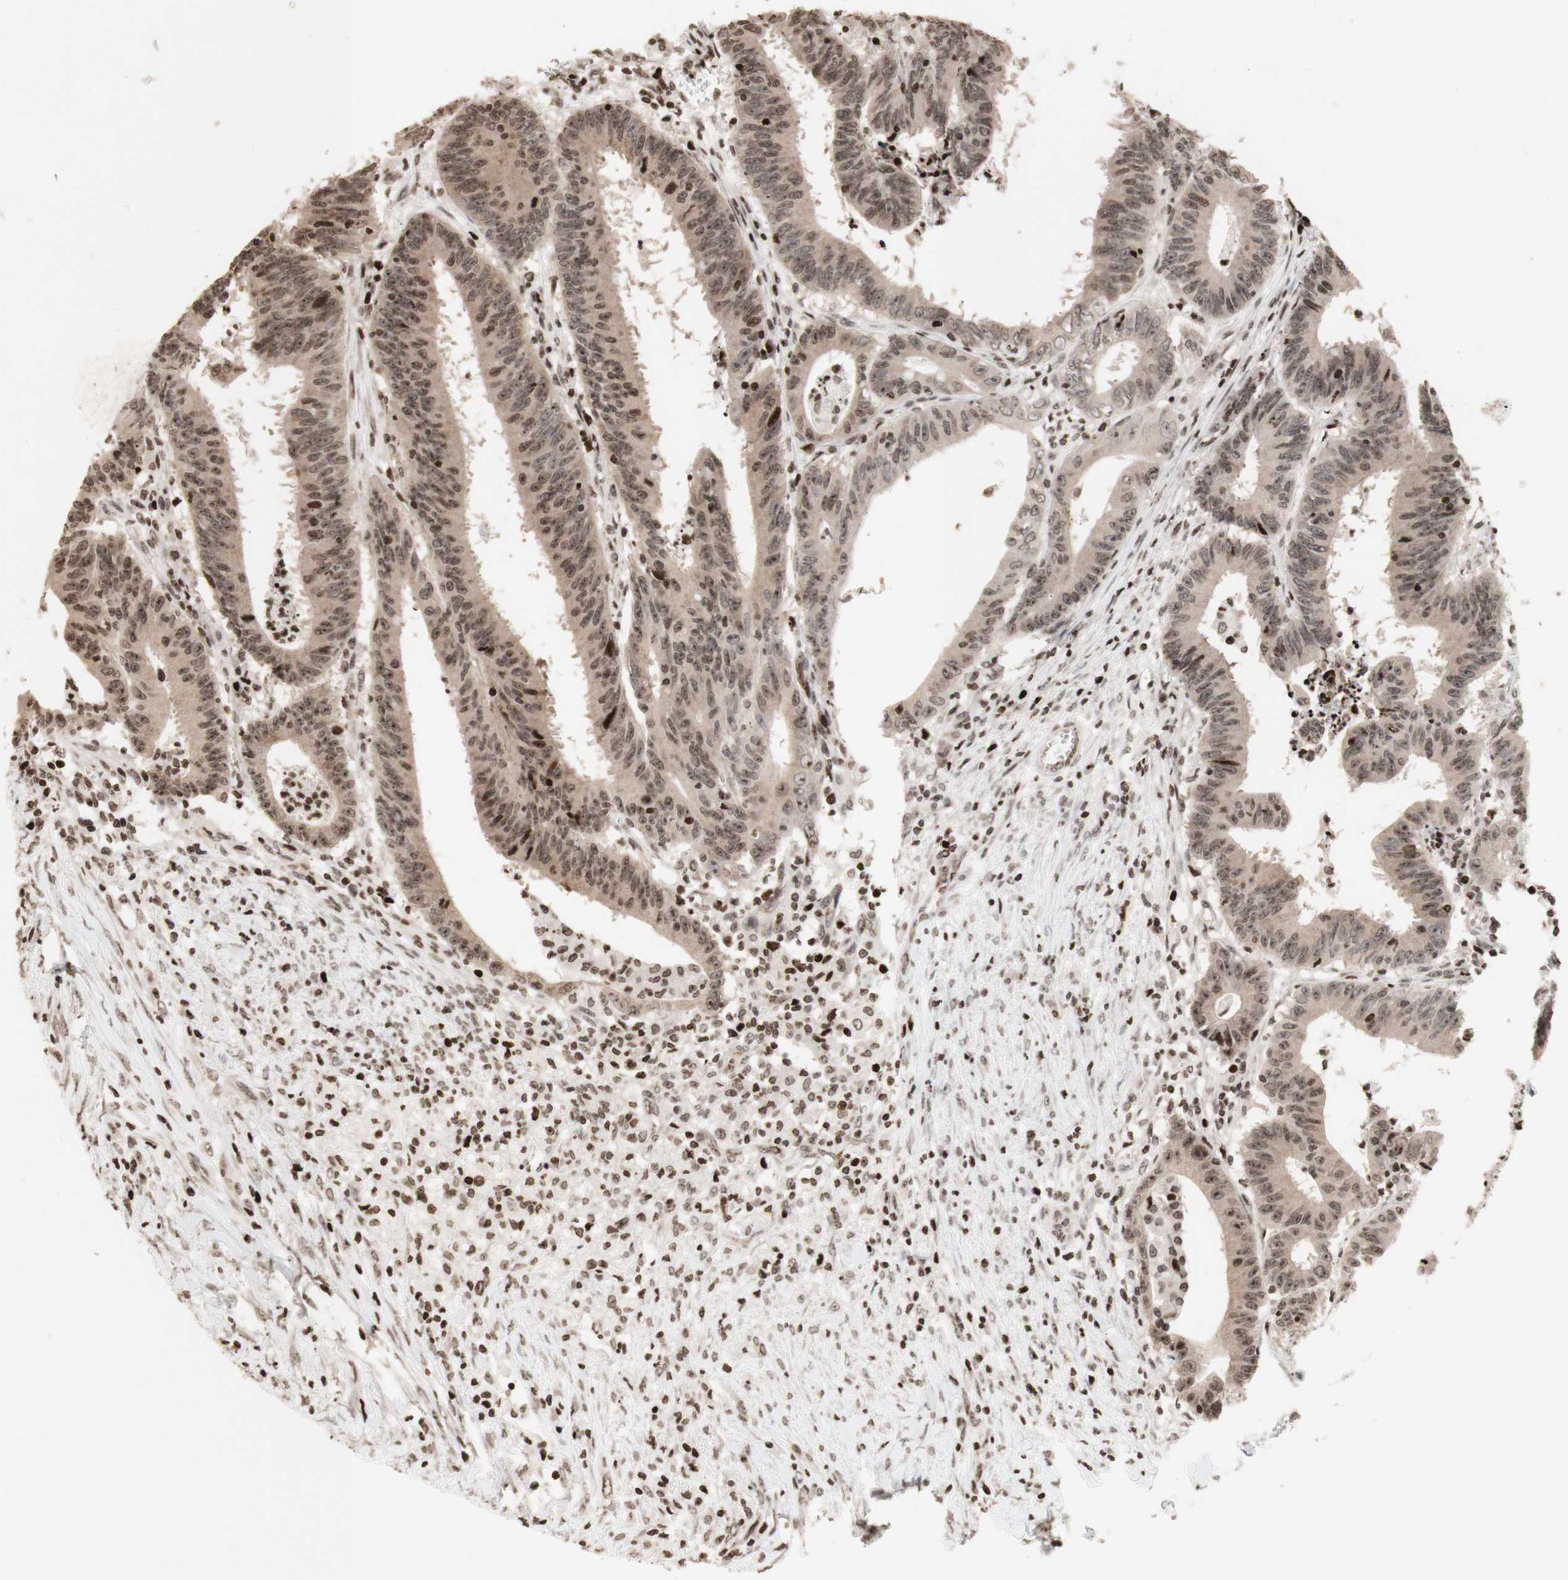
{"staining": {"intensity": "moderate", "quantity": "25%-75%", "location": "nuclear"}, "tissue": "colorectal cancer", "cell_type": "Tumor cells", "image_type": "cancer", "snomed": [{"axis": "morphology", "description": "Adenocarcinoma, NOS"}, {"axis": "topography", "description": "Colon"}], "caption": "Immunohistochemistry (IHC) of colorectal adenocarcinoma displays medium levels of moderate nuclear staining in about 25%-75% of tumor cells.", "gene": "NCAPD2", "patient": {"sex": "male", "age": 45}}